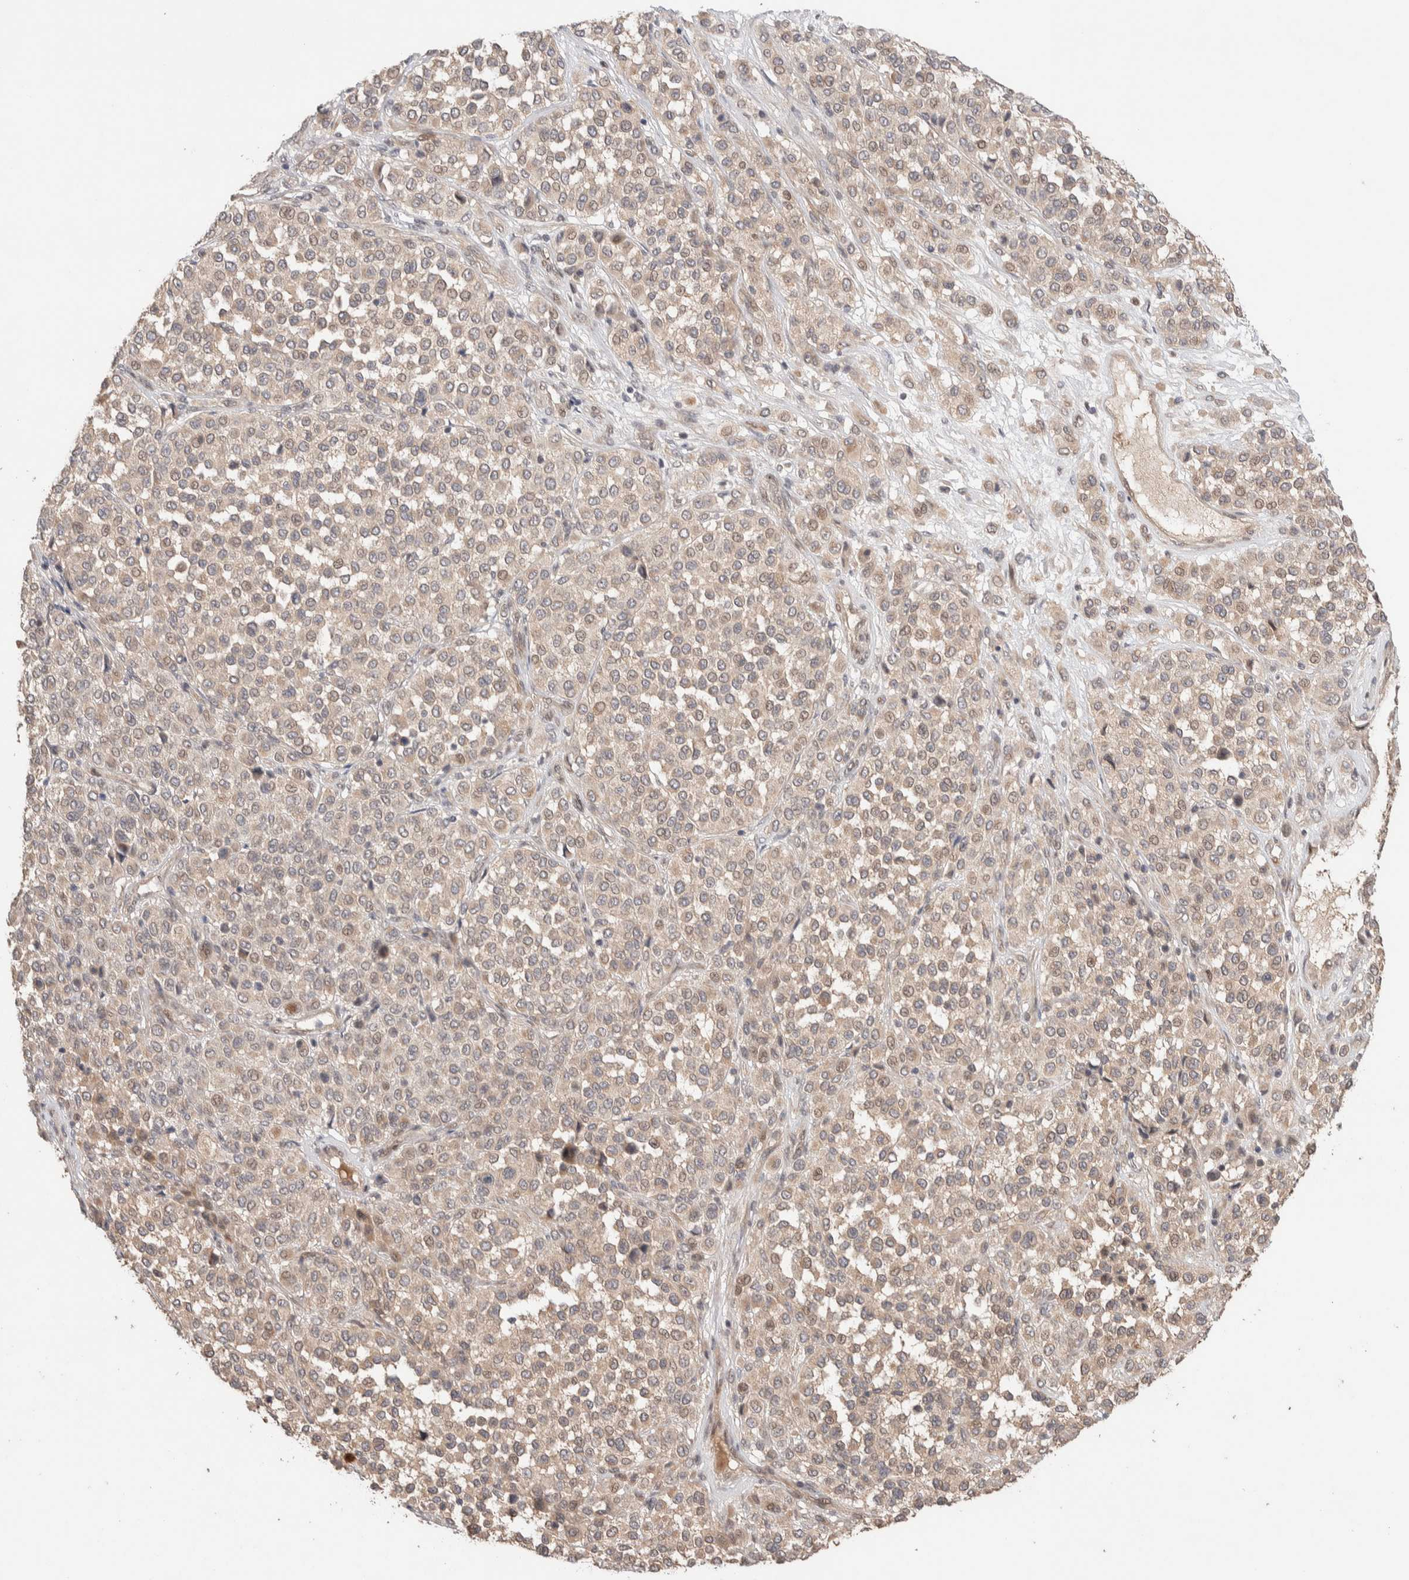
{"staining": {"intensity": "weak", "quantity": "25%-75%", "location": "cytoplasmic/membranous,nuclear"}, "tissue": "melanoma", "cell_type": "Tumor cells", "image_type": "cancer", "snomed": [{"axis": "morphology", "description": "Malignant melanoma, Metastatic site"}, {"axis": "topography", "description": "Pancreas"}], "caption": "Tumor cells exhibit weak cytoplasmic/membranous and nuclear positivity in about 25%-75% of cells in melanoma.", "gene": "PRDM15", "patient": {"sex": "female", "age": 30}}